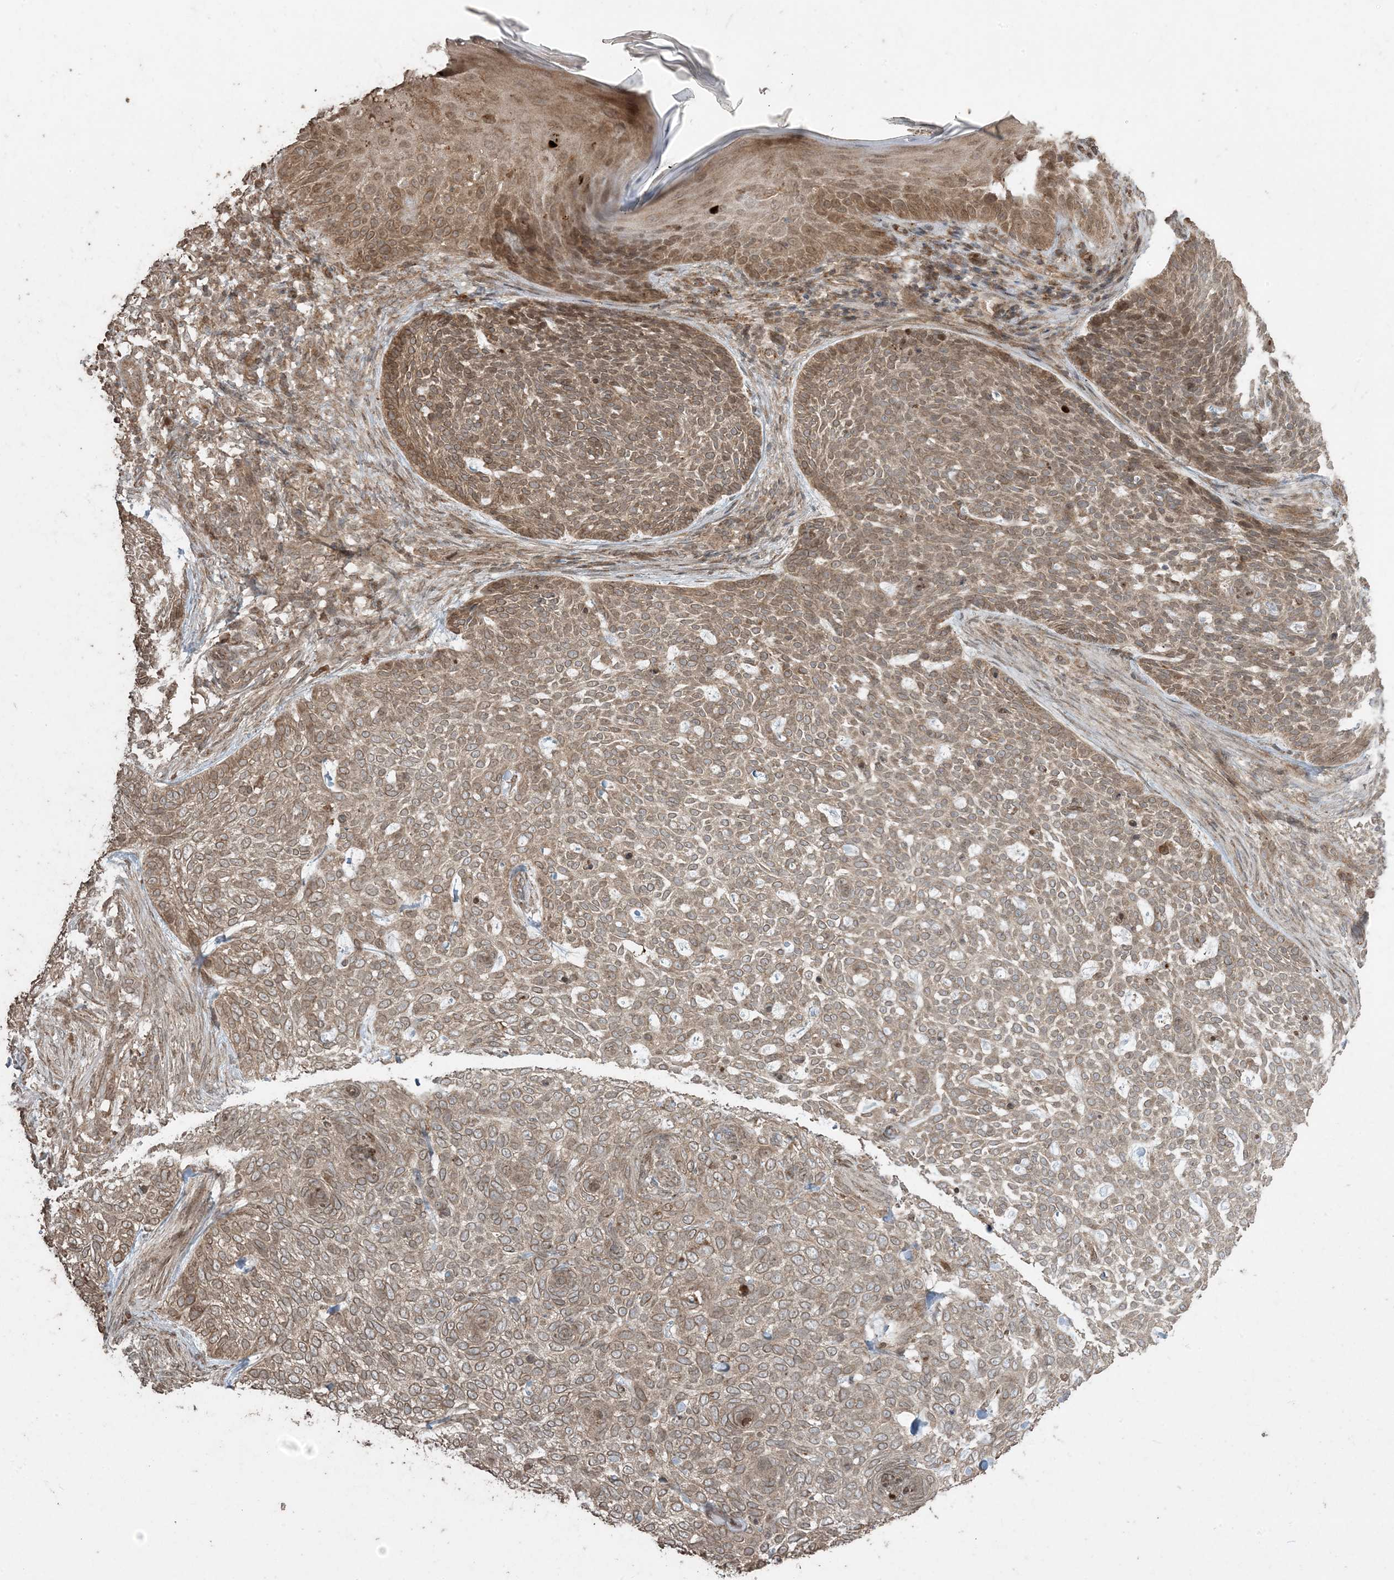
{"staining": {"intensity": "moderate", "quantity": ">75%", "location": "cytoplasmic/membranous"}, "tissue": "skin cancer", "cell_type": "Tumor cells", "image_type": "cancer", "snomed": [{"axis": "morphology", "description": "Basal cell carcinoma"}, {"axis": "topography", "description": "Skin"}], "caption": "Immunohistochemistry (DAB (3,3'-diaminobenzidine)) staining of basal cell carcinoma (skin) shows moderate cytoplasmic/membranous protein staining in about >75% of tumor cells.", "gene": "DDX19B", "patient": {"sex": "female", "age": 64}}